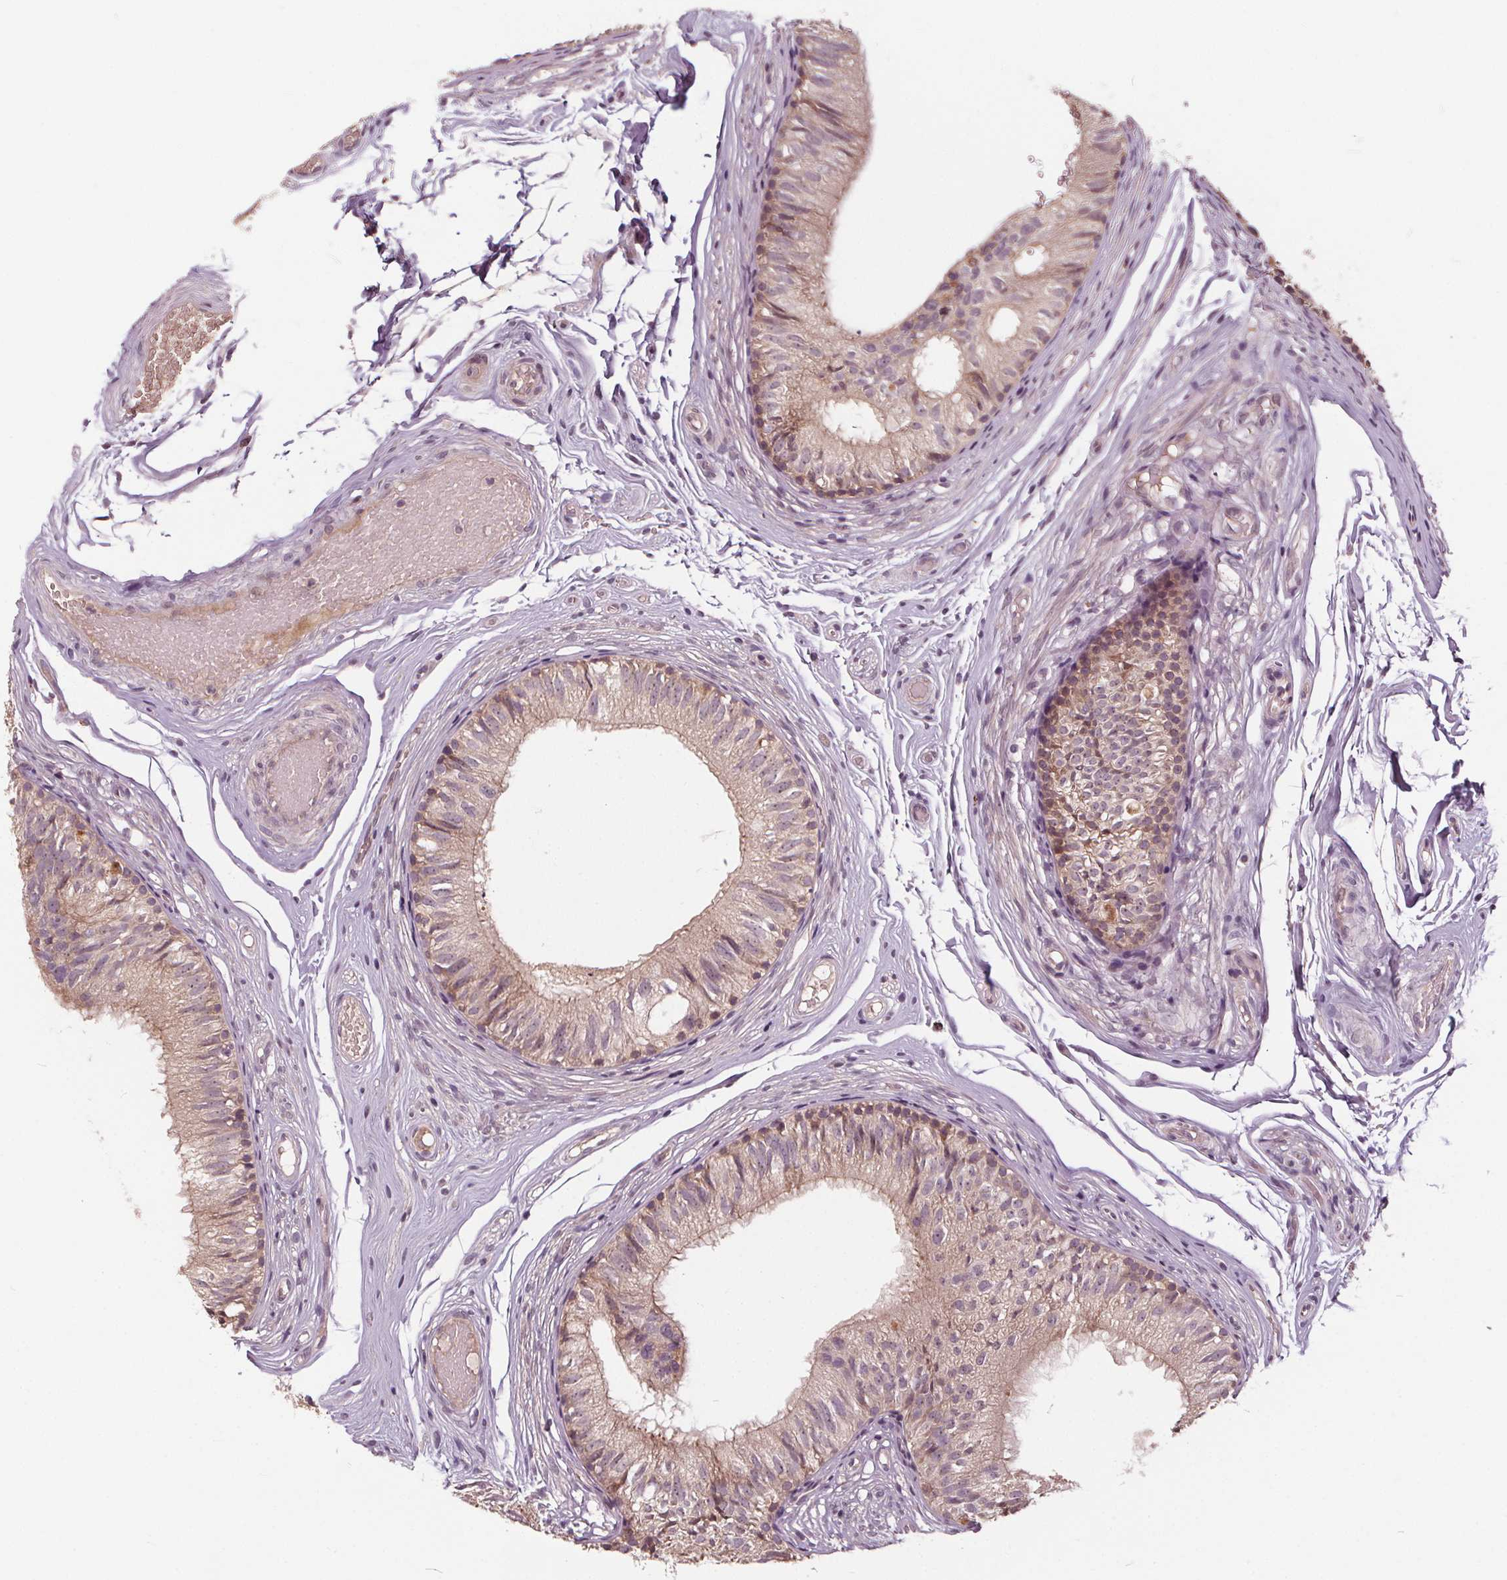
{"staining": {"intensity": "weak", "quantity": "25%-75%", "location": "cytoplasmic/membranous"}, "tissue": "epididymis", "cell_type": "Glandular cells", "image_type": "normal", "snomed": [{"axis": "morphology", "description": "Normal tissue, NOS"}, {"axis": "topography", "description": "Epididymis"}], "caption": "This is a micrograph of immunohistochemistry staining of unremarkable epididymis, which shows weak expression in the cytoplasmic/membranous of glandular cells.", "gene": "IPO13", "patient": {"sex": "male", "age": 29}}